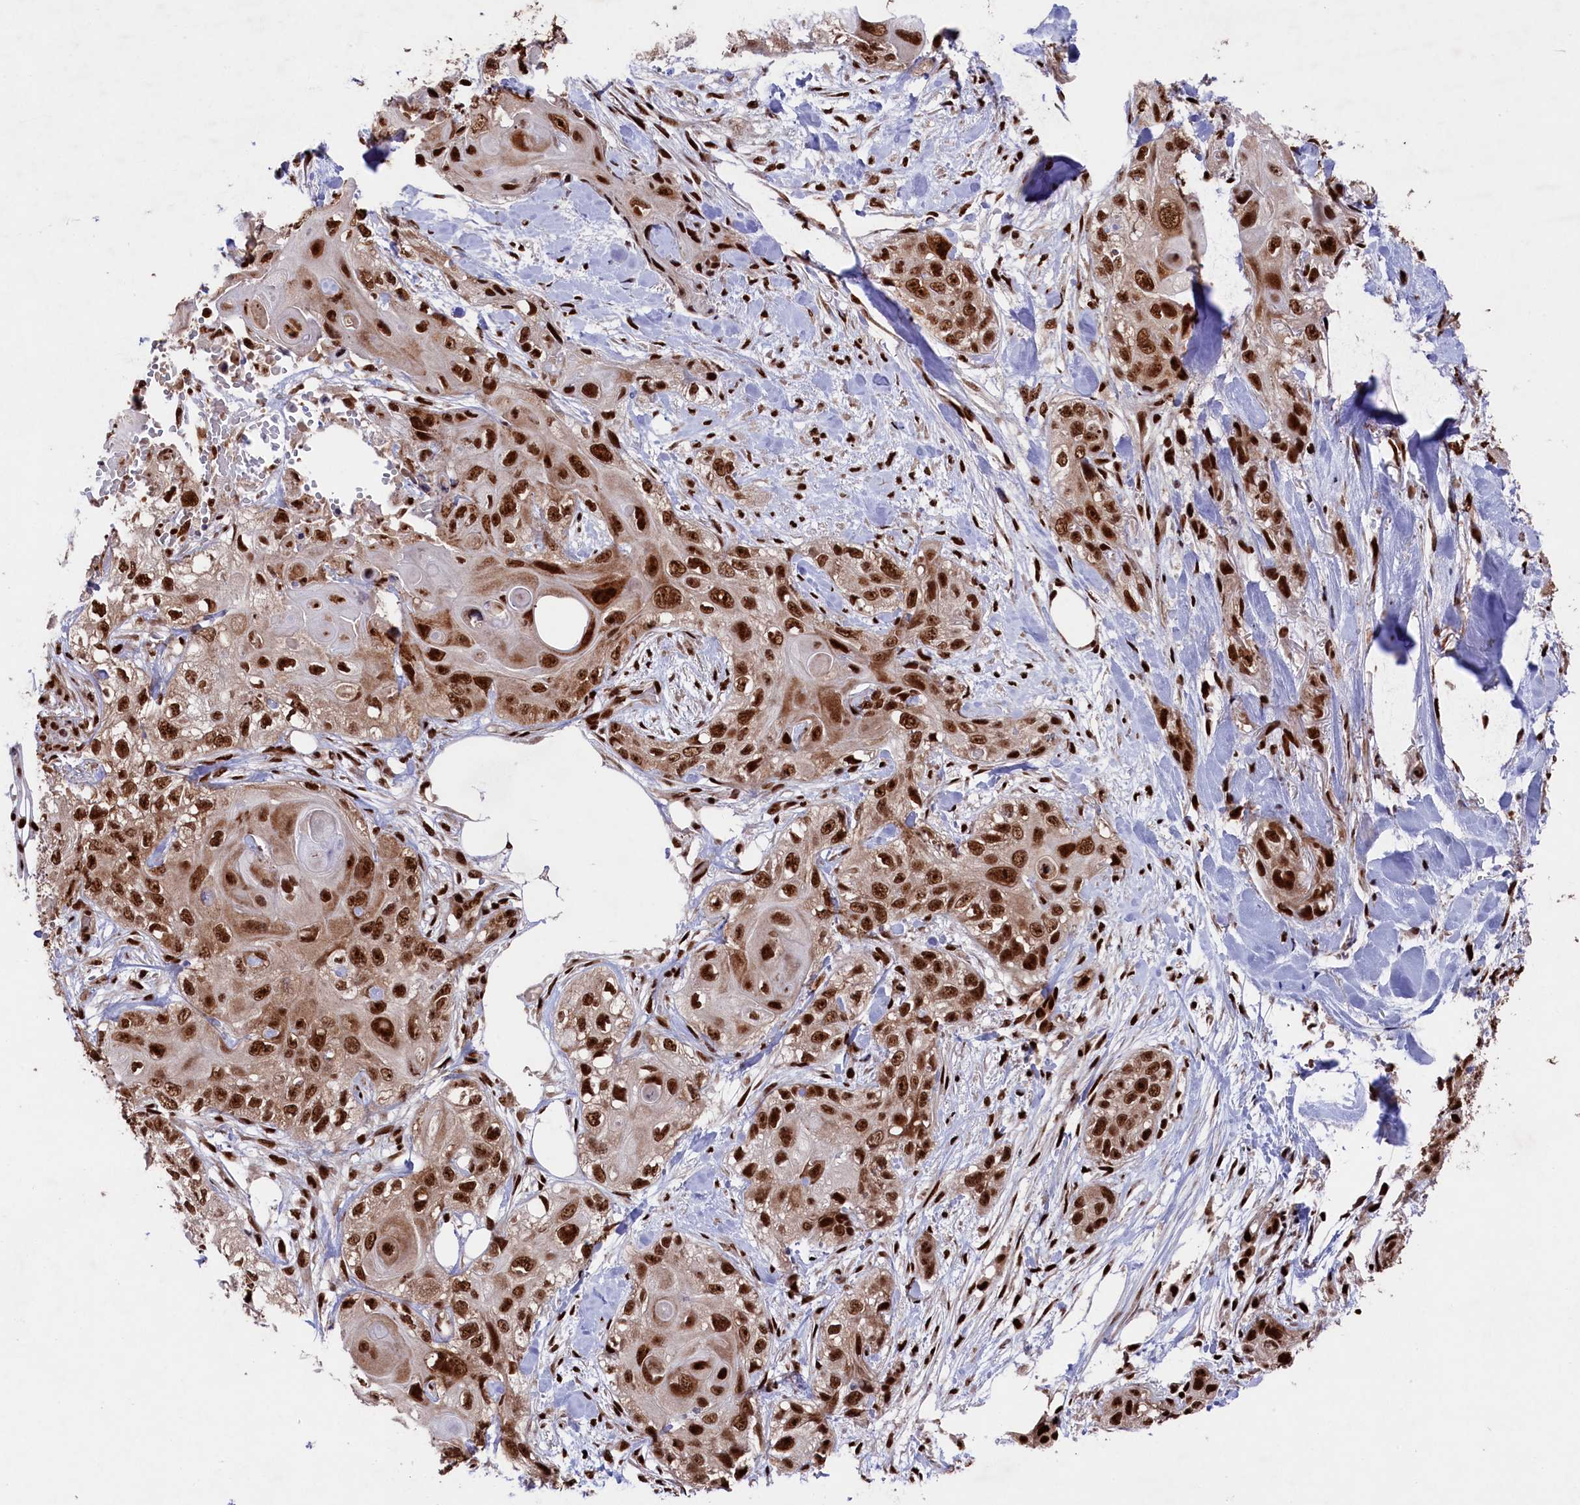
{"staining": {"intensity": "strong", "quantity": ">75%", "location": "nuclear"}, "tissue": "skin cancer", "cell_type": "Tumor cells", "image_type": "cancer", "snomed": [{"axis": "morphology", "description": "Normal tissue, NOS"}, {"axis": "morphology", "description": "Squamous cell carcinoma, NOS"}, {"axis": "topography", "description": "Skin"}], "caption": "Tumor cells demonstrate high levels of strong nuclear staining in about >75% of cells in skin squamous cell carcinoma.", "gene": "PRPF31", "patient": {"sex": "male", "age": 72}}